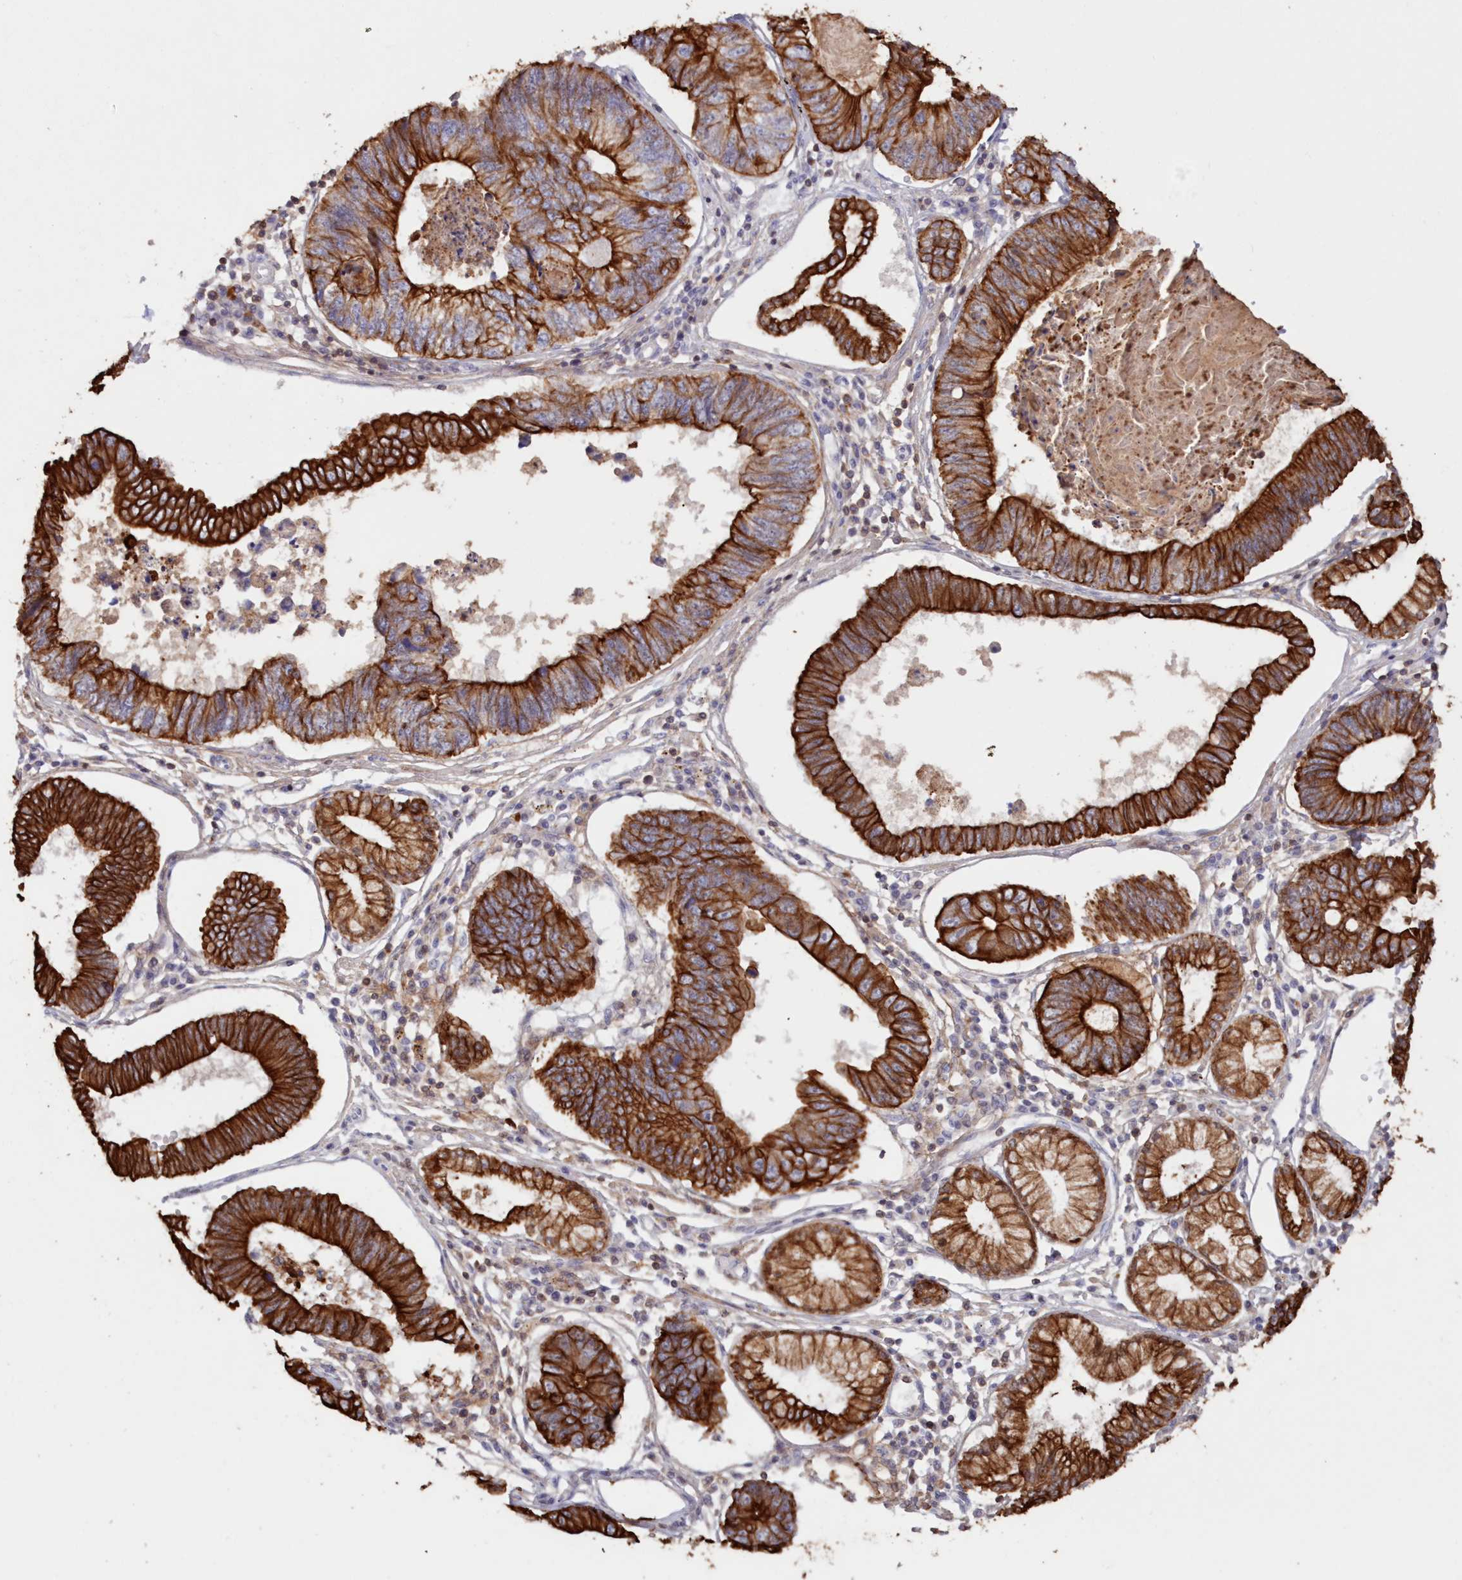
{"staining": {"intensity": "strong", "quantity": ">75%", "location": "cytoplasmic/membranous"}, "tissue": "stomach cancer", "cell_type": "Tumor cells", "image_type": "cancer", "snomed": [{"axis": "morphology", "description": "Adenocarcinoma, NOS"}, {"axis": "topography", "description": "Stomach"}], "caption": "Adenocarcinoma (stomach) tissue shows strong cytoplasmic/membranous expression in about >75% of tumor cells", "gene": "SNED1", "patient": {"sex": "male", "age": 59}}